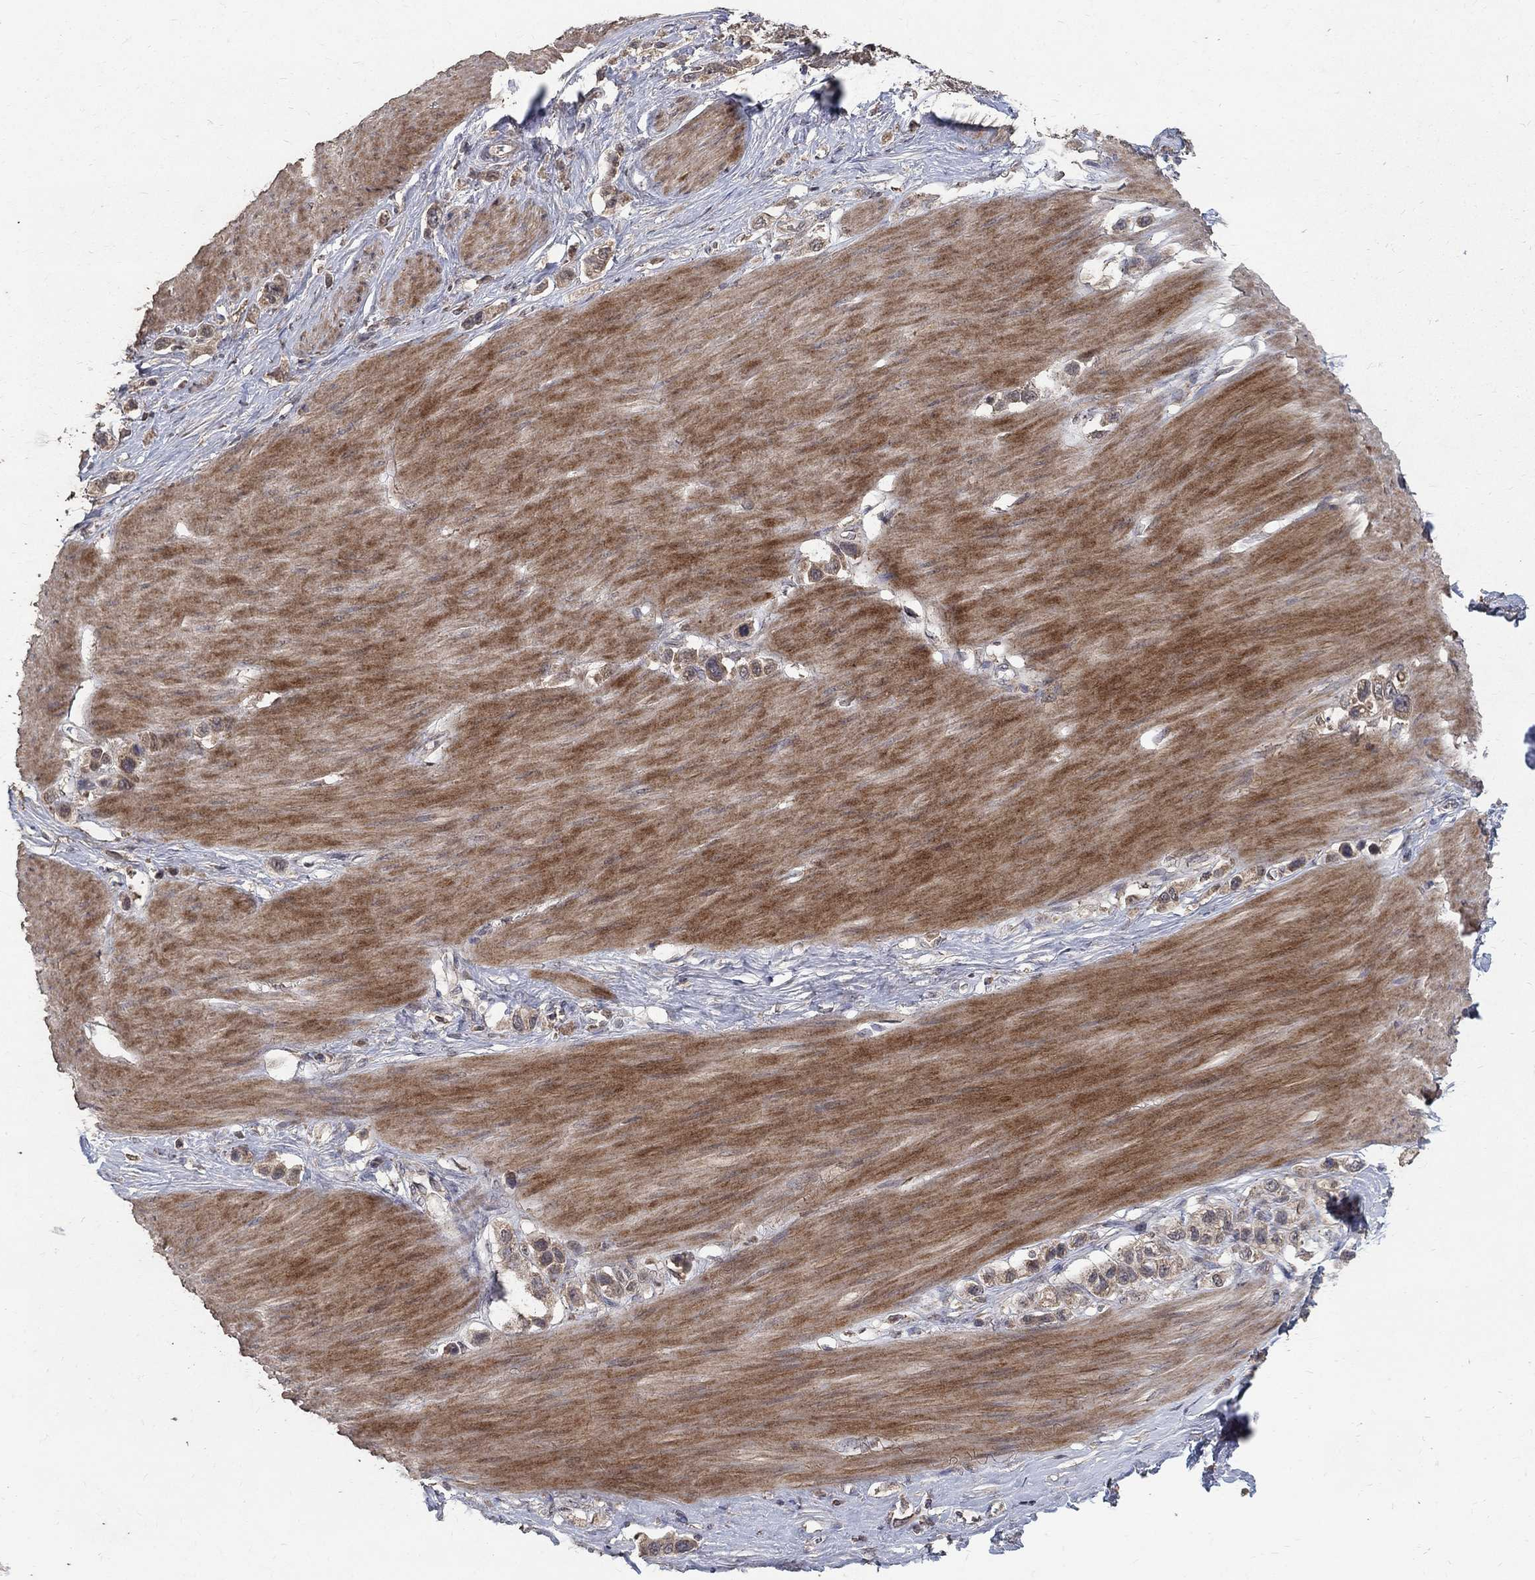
{"staining": {"intensity": "weak", "quantity": ">75%", "location": "cytoplasmic/membranous"}, "tissue": "stomach cancer", "cell_type": "Tumor cells", "image_type": "cancer", "snomed": [{"axis": "morphology", "description": "Normal tissue, NOS"}, {"axis": "morphology", "description": "Adenocarcinoma, NOS"}, {"axis": "morphology", "description": "Adenocarcinoma, High grade"}, {"axis": "topography", "description": "Stomach, upper"}, {"axis": "topography", "description": "Stomach"}], "caption": "Human adenocarcinoma (stomach) stained with a brown dye displays weak cytoplasmic/membranous positive expression in approximately >75% of tumor cells.", "gene": "C17orf75", "patient": {"sex": "female", "age": 65}}